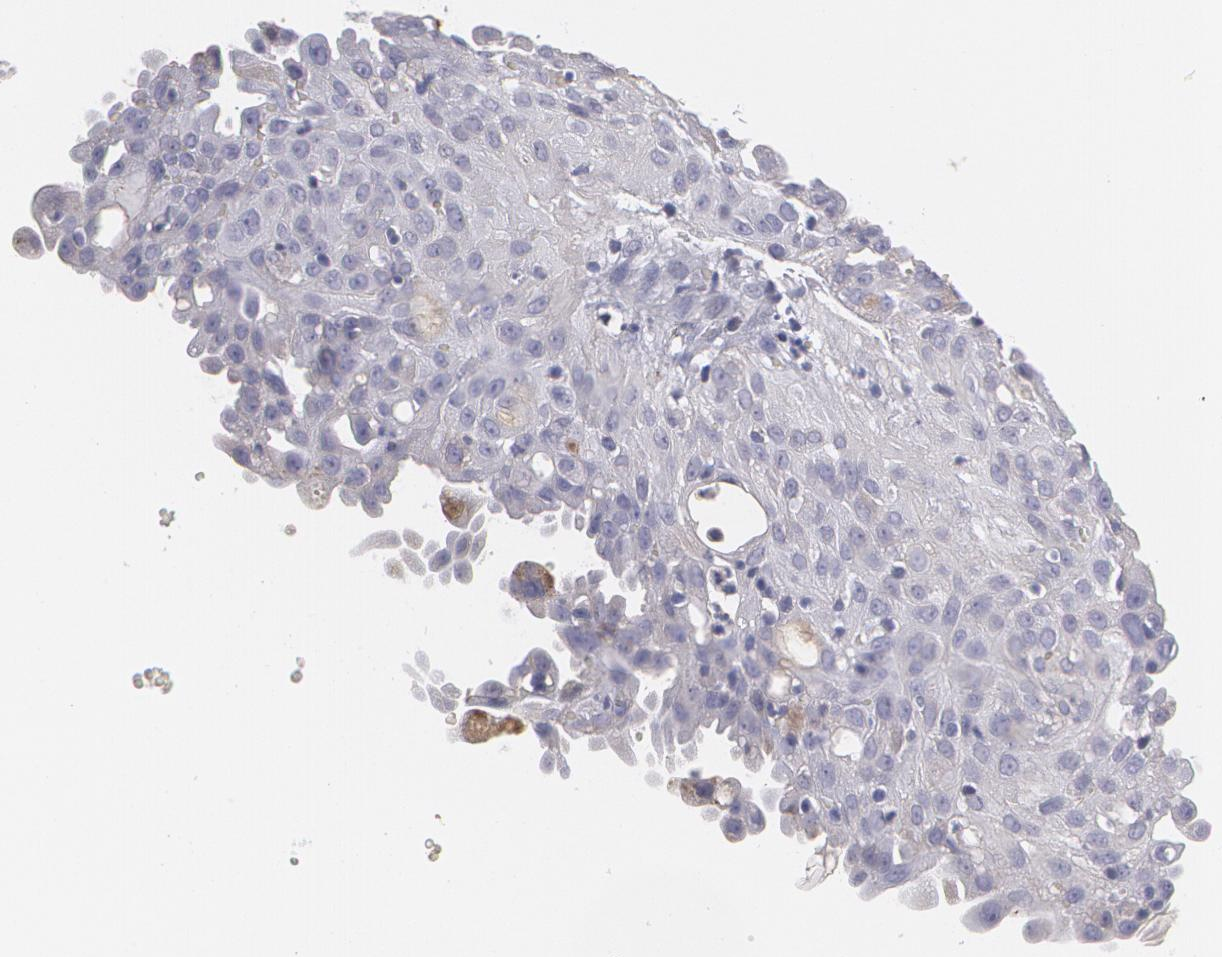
{"staining": {"intensity": "negative", "quantity": "none", "location": "none"}, "tissue": "cervical cancer", "cell_type": "Tumor cells", "image_type": "cancer", "snomed": [{"axis": "morphology", "description": "Normal tissue, NOS"}, {"axis": "morphology", "description": "Squamous cell carcinoma, NOS"}, {"axis": "topography", "description": "Cervix"}], "caption": "Immunohistochemical staining of human cervical cancer exhibits no significant expression in tumor cells.", "gene": "SERPINA1", "patient": {"sex": "female", "age": 45}}